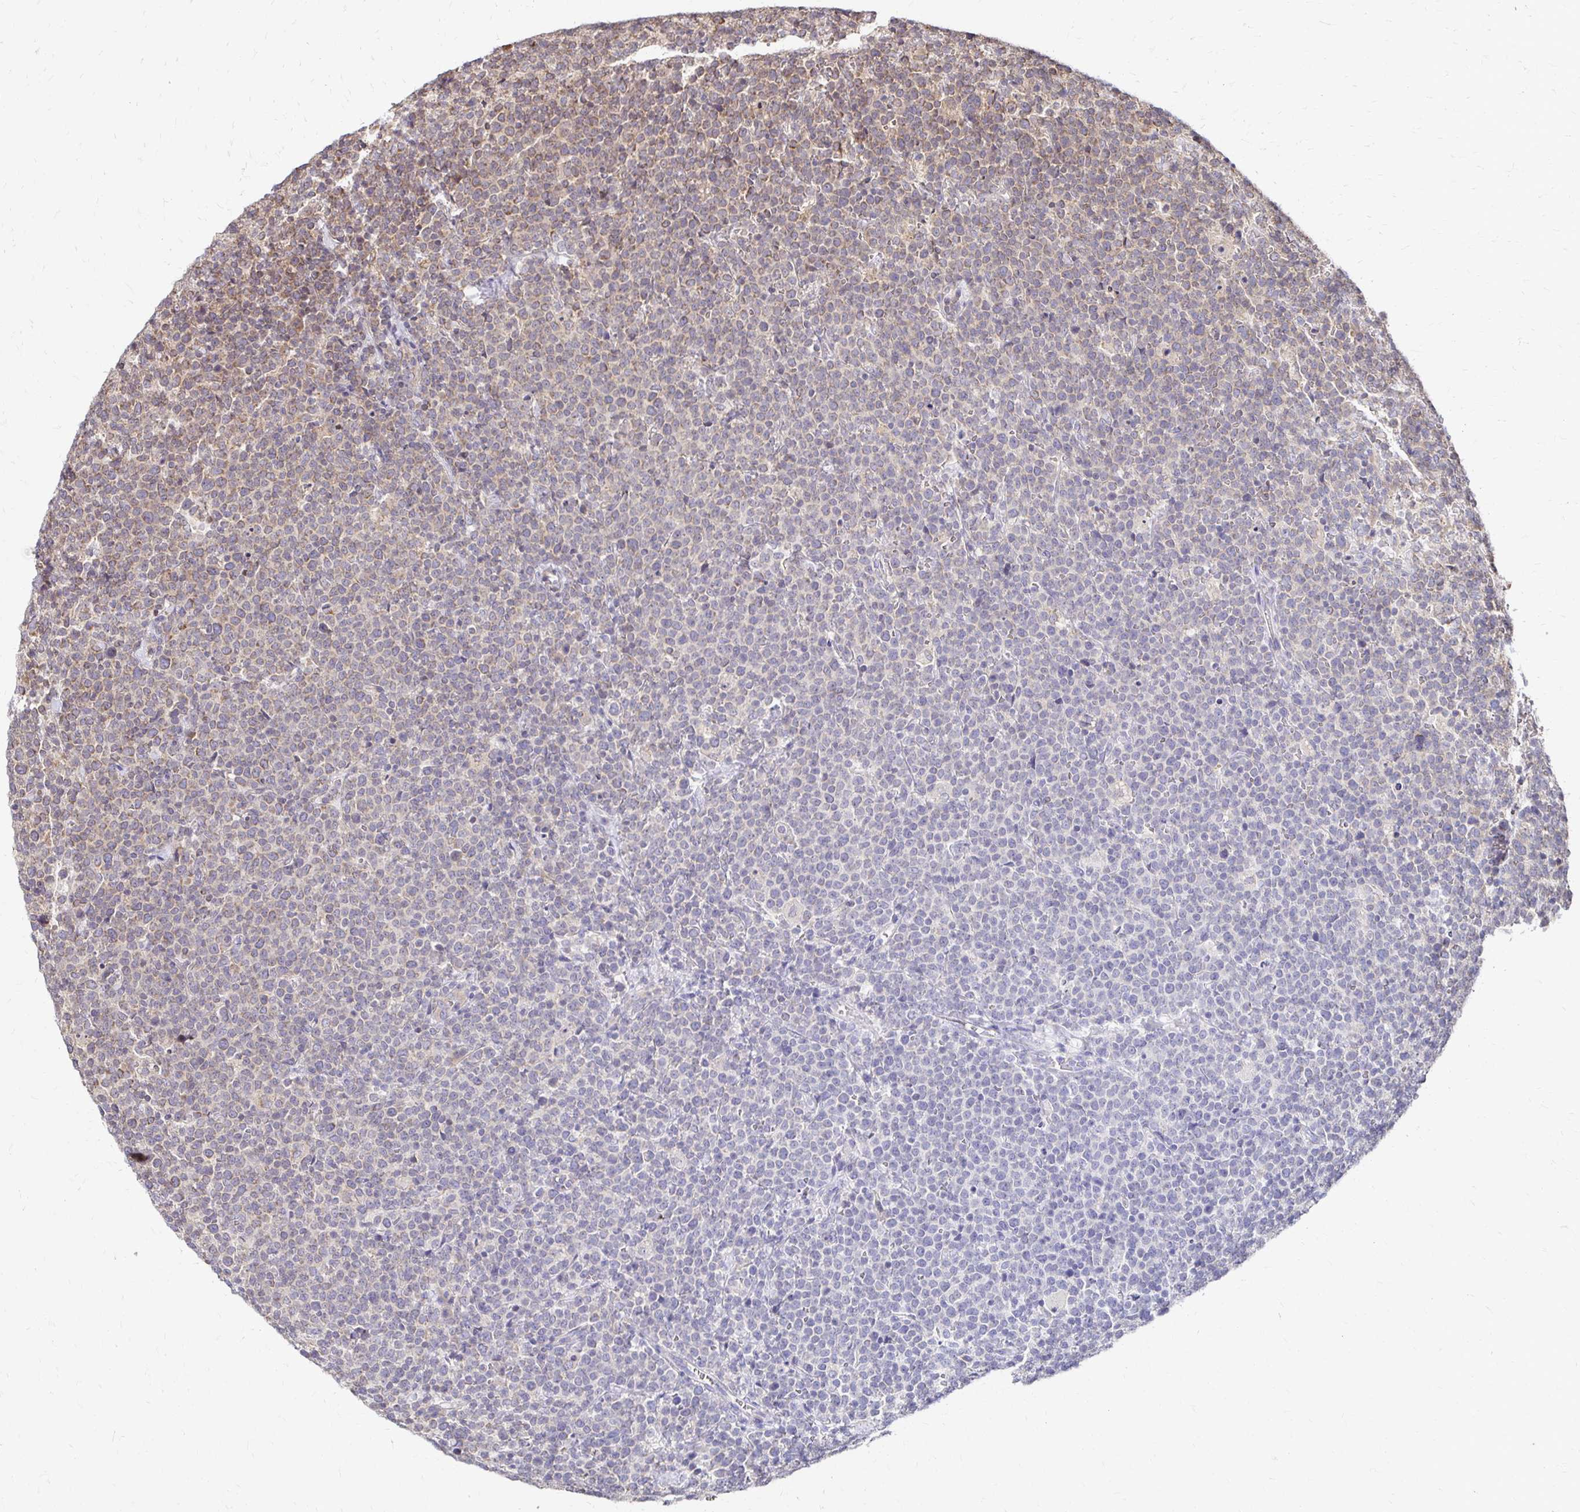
{"staining": {"intensity": "moderate", "quantity": "25%-75%", "location": "cytoplasmic/membranous"}, "tissue": "lymphoma", "cell_type": "Tumor cells", "image_type": "cancer", "snomed": [{"axis": "morphology", "description": "Malignant lymphoma, non-Hodgkin's type, High grade"}, {"axis": "topography", "description": "Lymph node"}], "caption": "Tumor cells show medium levels of moderate cytoplasmic/membranous positivity in about 25%-75% of cells in human lymphoma.", "gene": "ZW10", "patient": {"sex": "male", "age": 61}}